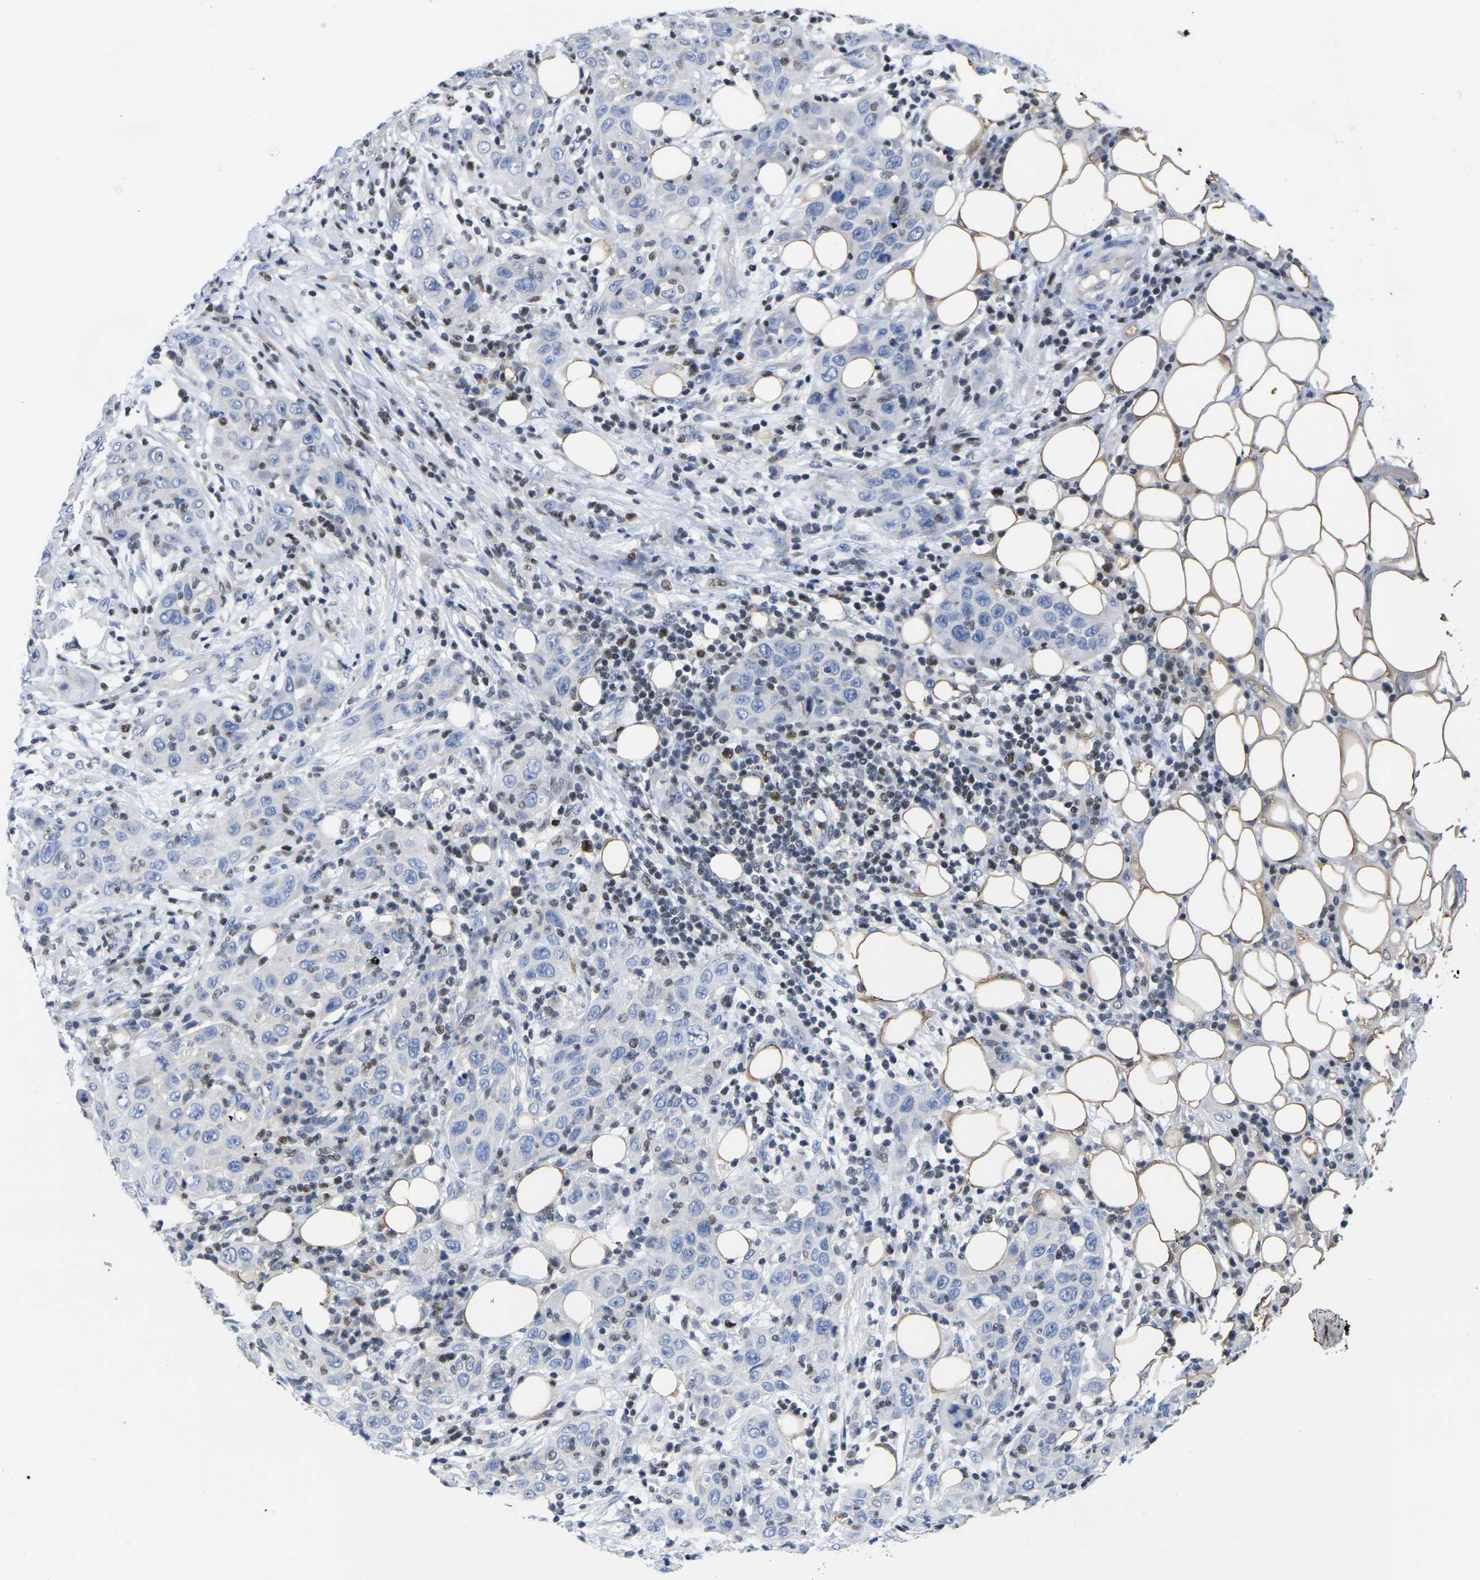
{"staining": {"intensity": "negative", "quantity": "none", "location": "none"}, "tissue": "skin cancer", "cell_type": "Tumor cells", "image_type": "cancer", "snomed": [{"axis": "morphology", "description": "Squamous cell carcinoma, NOS"}, {"axis": "topography", "description": "Skin"}], "caption": "This histopathology image is of squamous cell carcinoma (skin) stained with immunohistochemistry (IHC) to label a protein in brown with the nuclei are counter-stained blue. There is no positivity in tumor cells.", "gene": "IKZF1", "patient": {"sex": "female", "age": 88}}